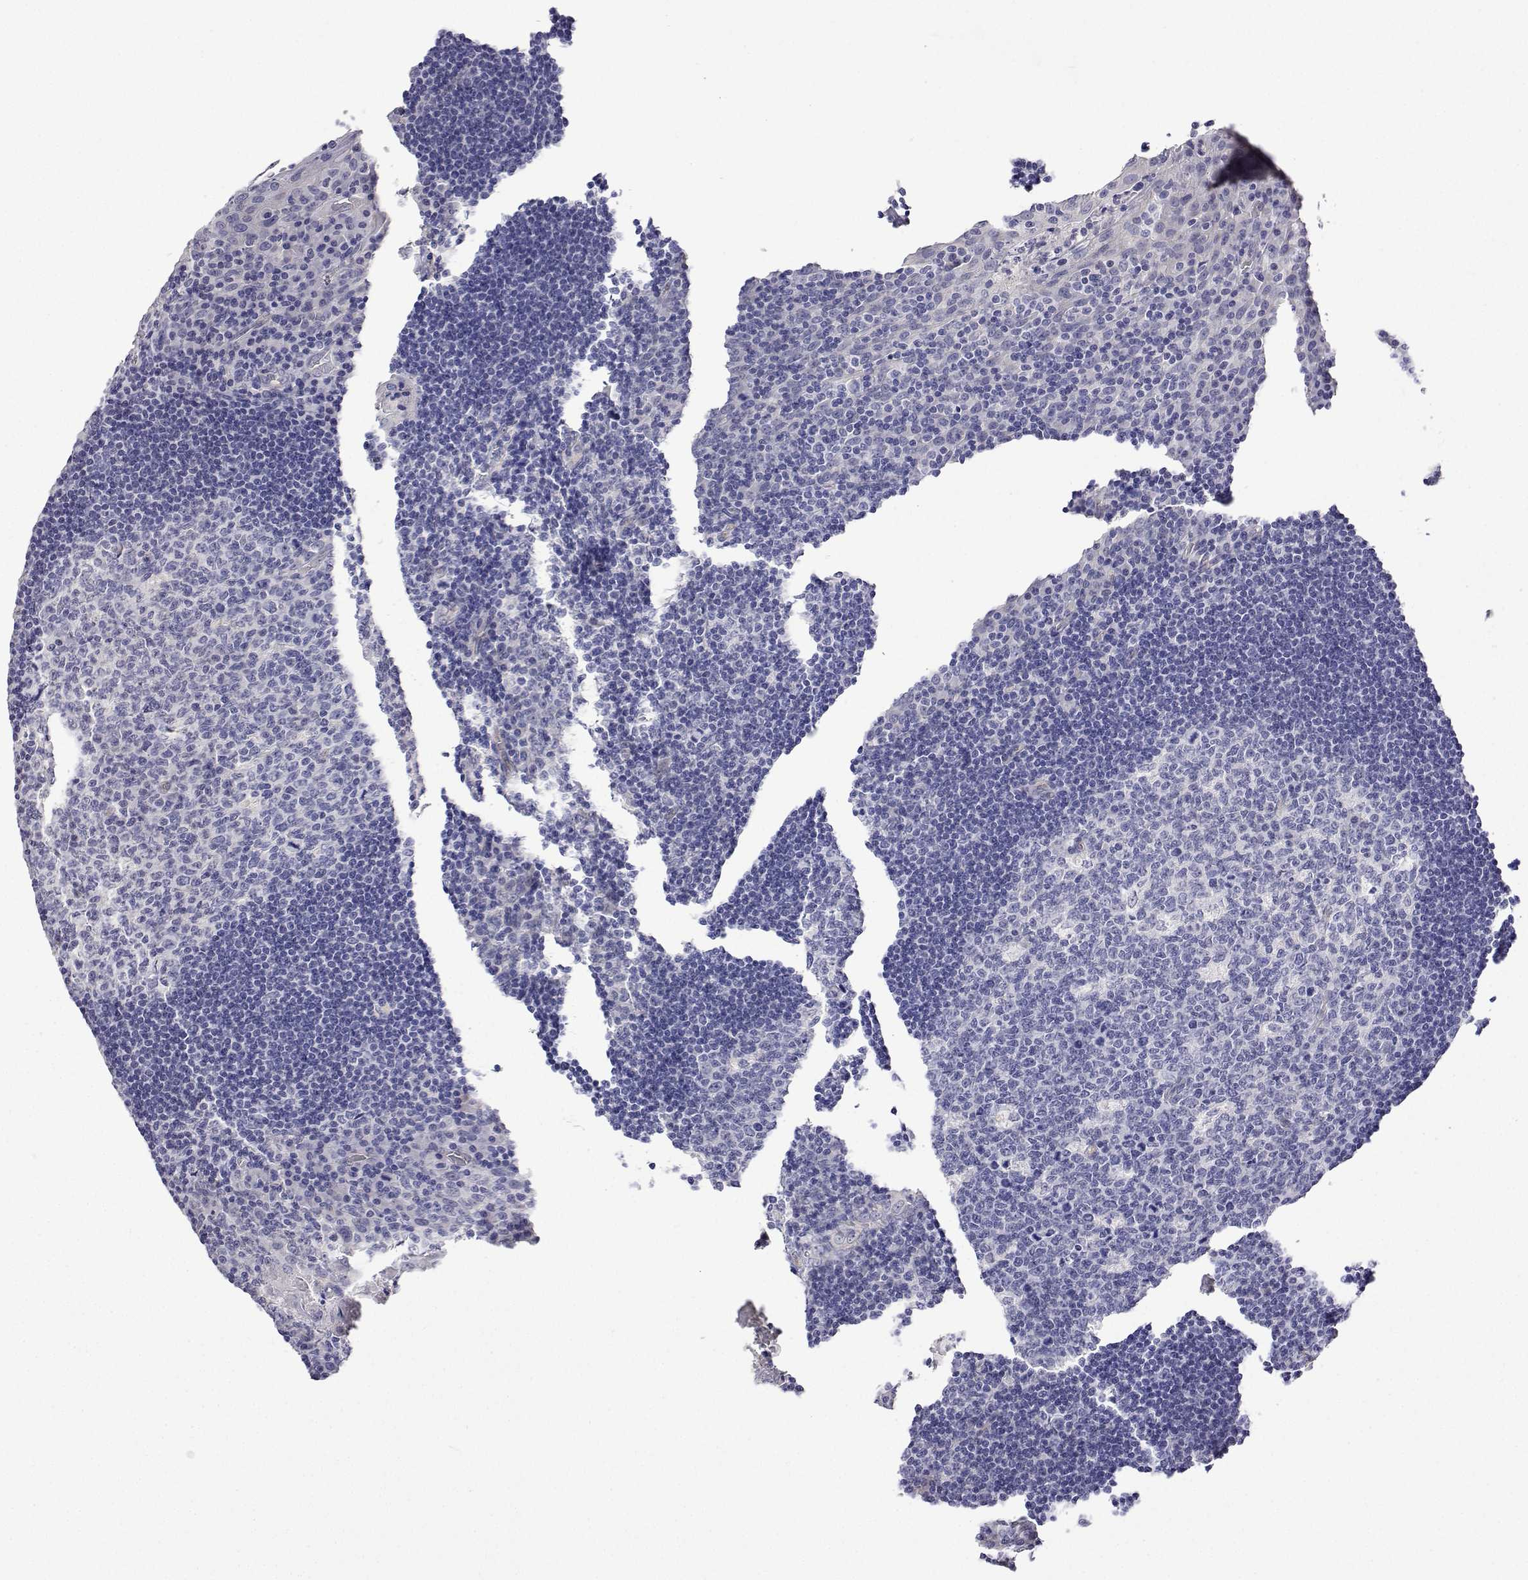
{"staining": {"intensity": "negative", "quantity": "none", "location": "none"}, "tissue": "tonsil", "cell_type": "Germinal center cells", "image_type": "normal", "snomed": [{"axis": "morphology", "description": "Normal tissue, NOS"}, {"axis": "topography", "description": "Tonsil"}], "caption": "An IHC image of benign tonsil is shown. There is no staining in germinal center cells of tonsil.", "gene": "PLCB1", "patient": {"sex": "male", "age": 17}}